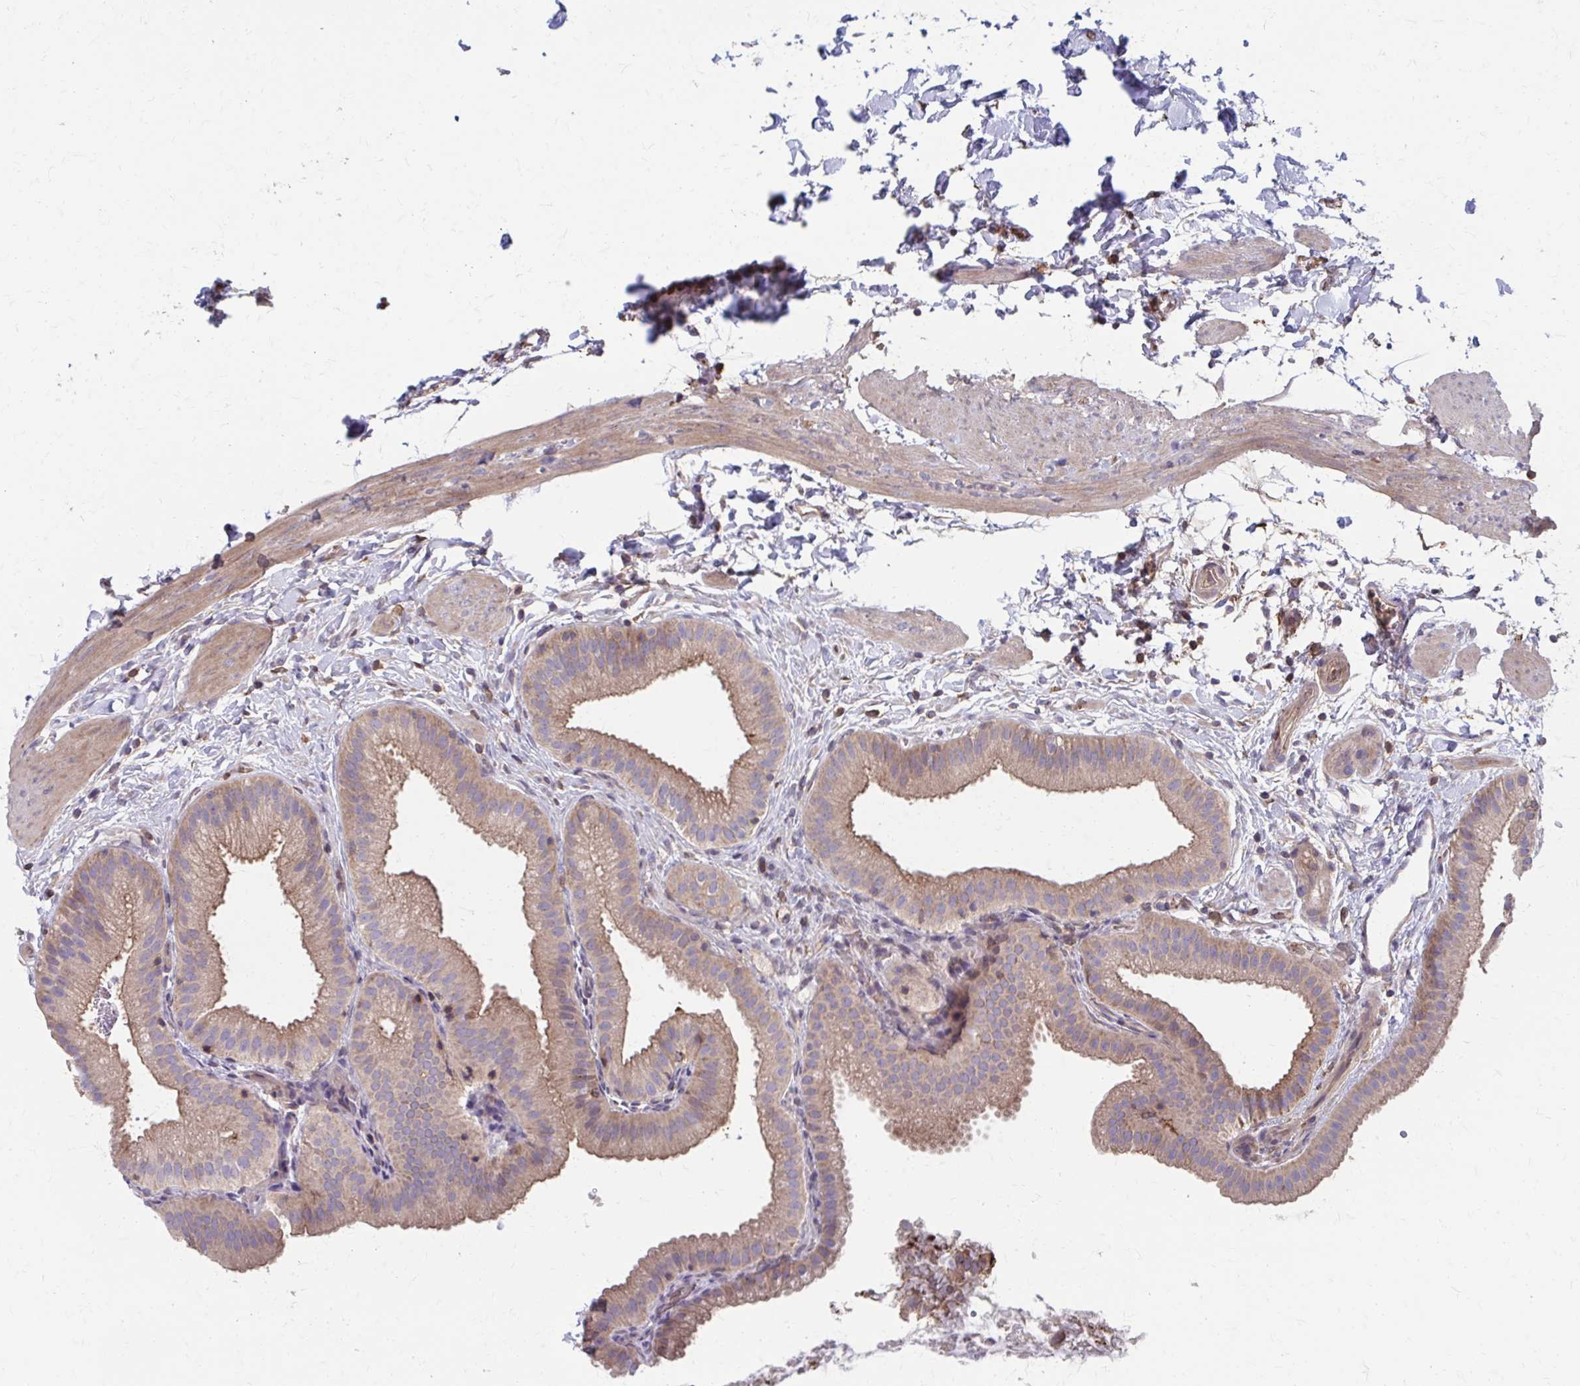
{"staining": {"intensity": "weak", "quantity": ">75%", "location": "cytoplasmic/membranous"}, "tissue": "gallbladder", "cell_type": "Glandular cells", "image_type": "normal", "snomed": [{"axis": "morphology", "description": "Normal tissue, NOS"}, {"axis": "topography", "description": "Gallbladder"}], "caption": "Immunohistochemical staining of normal gallbladder demonstrates >75% levels of weak cytoplasmic/membranous protein positivity in about >75% of glandular cells. Nuclei are stained in blue.", "gene": "MMP14", "patient": {"sex": "female", "age": 63}}